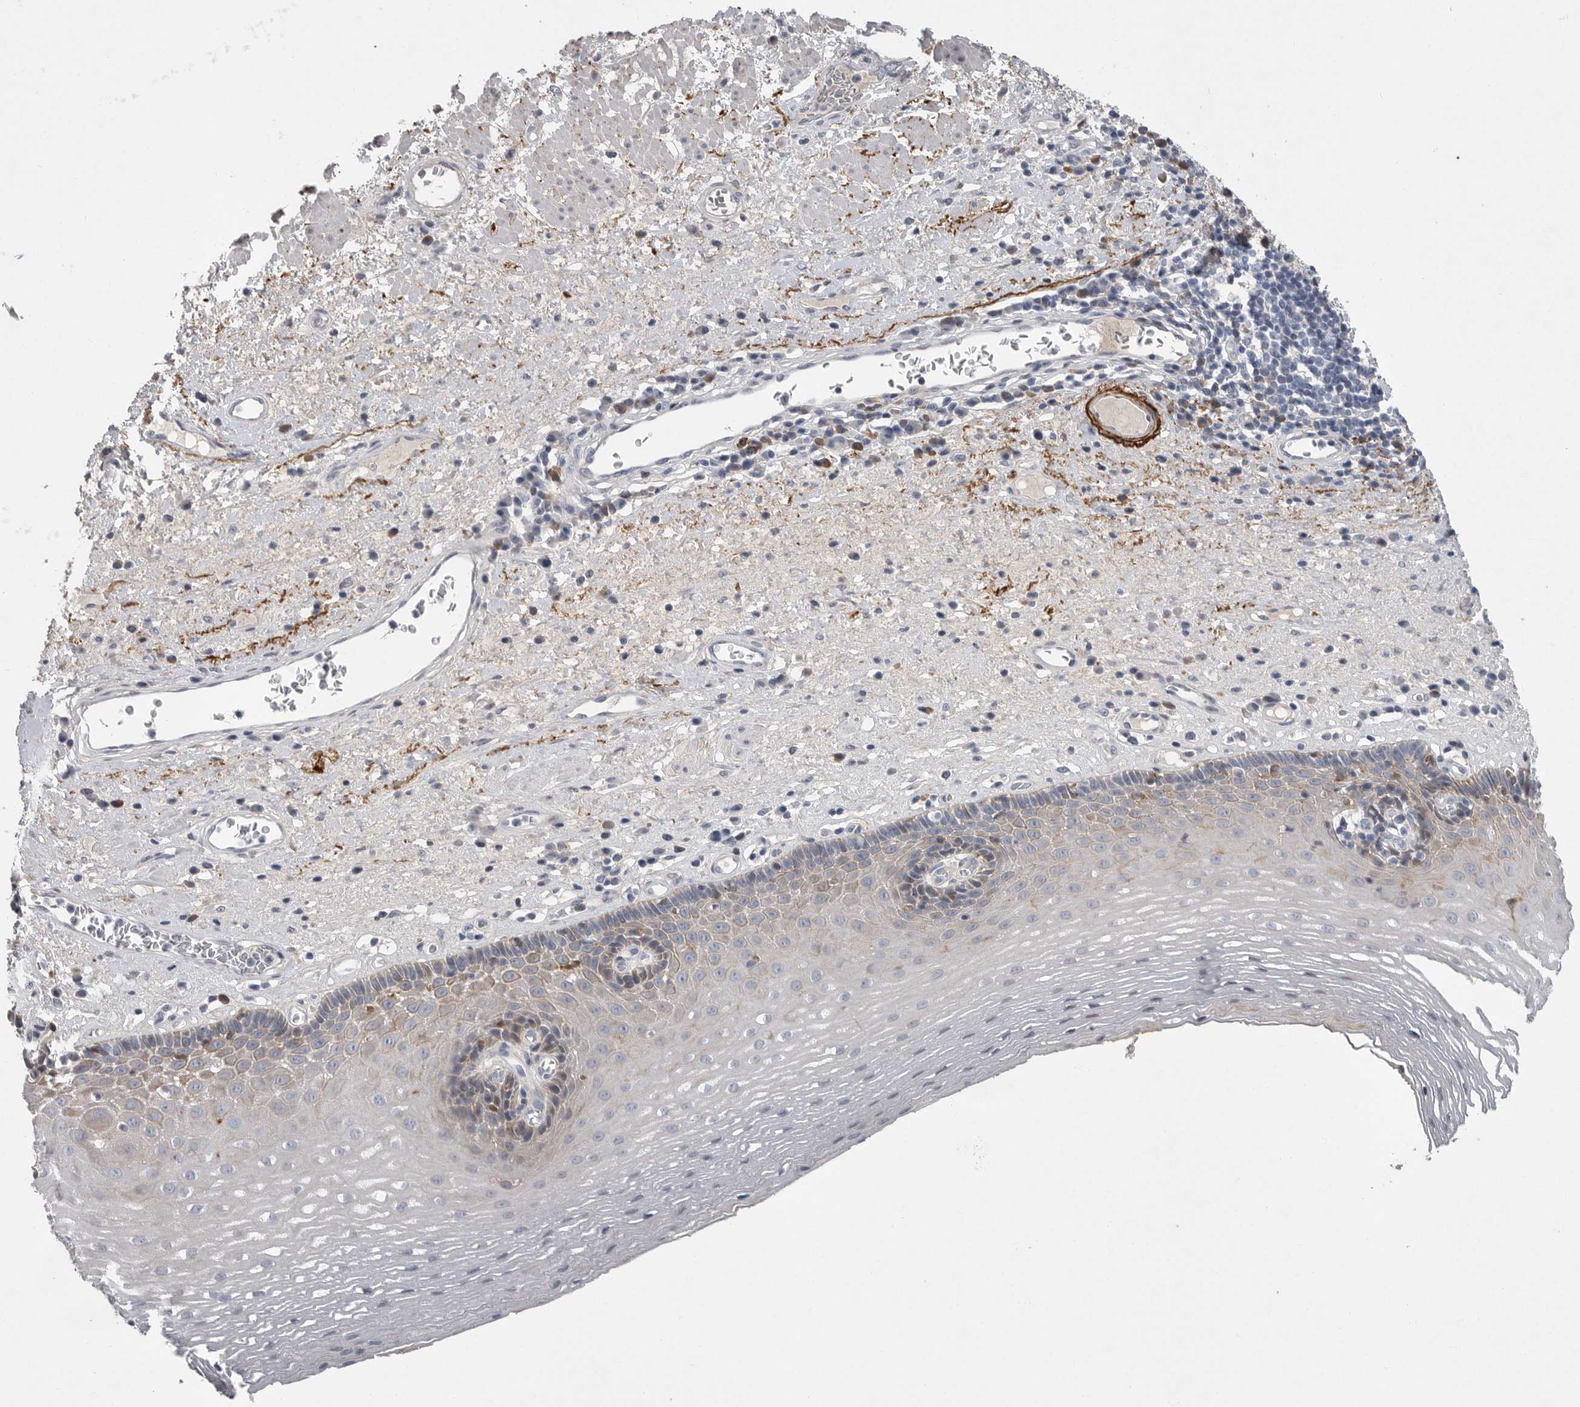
{"staining": {"intensity": "weak", "quantity": "<25%", "location": "cytoplasmic/membranous"}, "tissue": "esophagus", "cell_type": "Squamous epithelial cells", "image_type": "normal", "snomed": [{"axis": "morphology", "description": "Normal tissue, NOS"}, {"axis": "morphology", "description": "Adenocarcinoma, NOS"}, {"axis": "topography", "description": "Esophagus"}], "caption": "Squamous epithelial cells show no significant protein staining in unremarkable esophagus. (DAB immunohistochemistry, high magnification).", "gene": "CRP", "patient": {"sex": "male", "age": 62}}